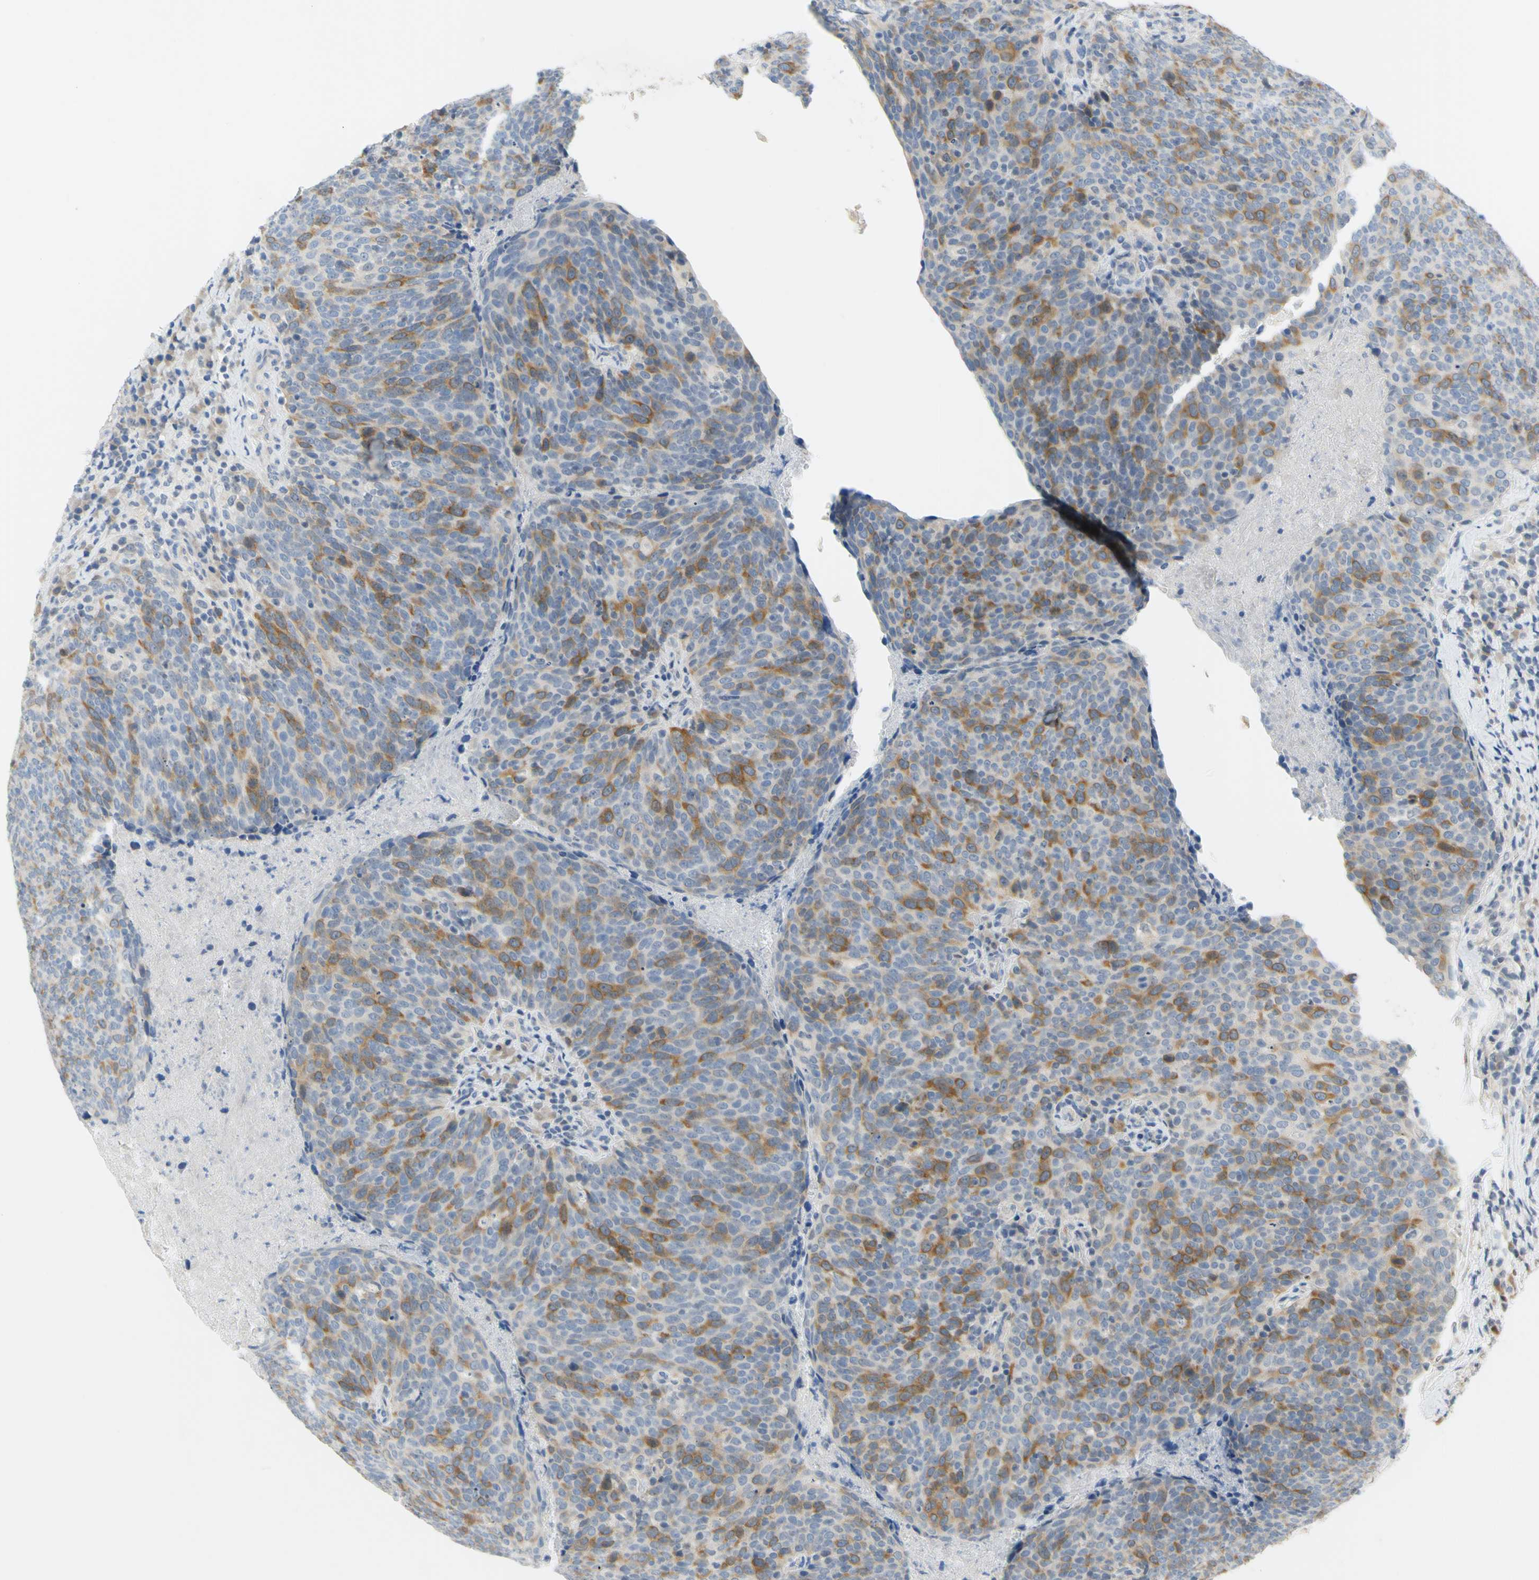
{"staining": {"intensity": "strong", "quantity": "<25%", "location": "cytoplasmic/membranous"}, "tissue": "head and neck cancer", "cell_type": "Tumor cells", "image_type": "cancer", "snomed": [{"axis": "morphology", "description": "Squamous cell carcinoma, NOS"}, {"axis": "morphology", "description": "Squamous cell carcinoma, metastatic, NOS"}, {"axis": "topography", "description": "Lymph node"}, {"axis": "topography", "description": "Head-Neck"}], "caption": "Immunohistochemical staining of human head and neck cancer (squamous cell carcinoma) reveals medium levels of strong cytoplasmic/membranous protein expression in approximately <25% of tumor cells. (brown staining indicates protein expression, while blue staining denotes nuclei).", "gene": "CCNB2", "patient": {"sex": "male", "age": 62}}